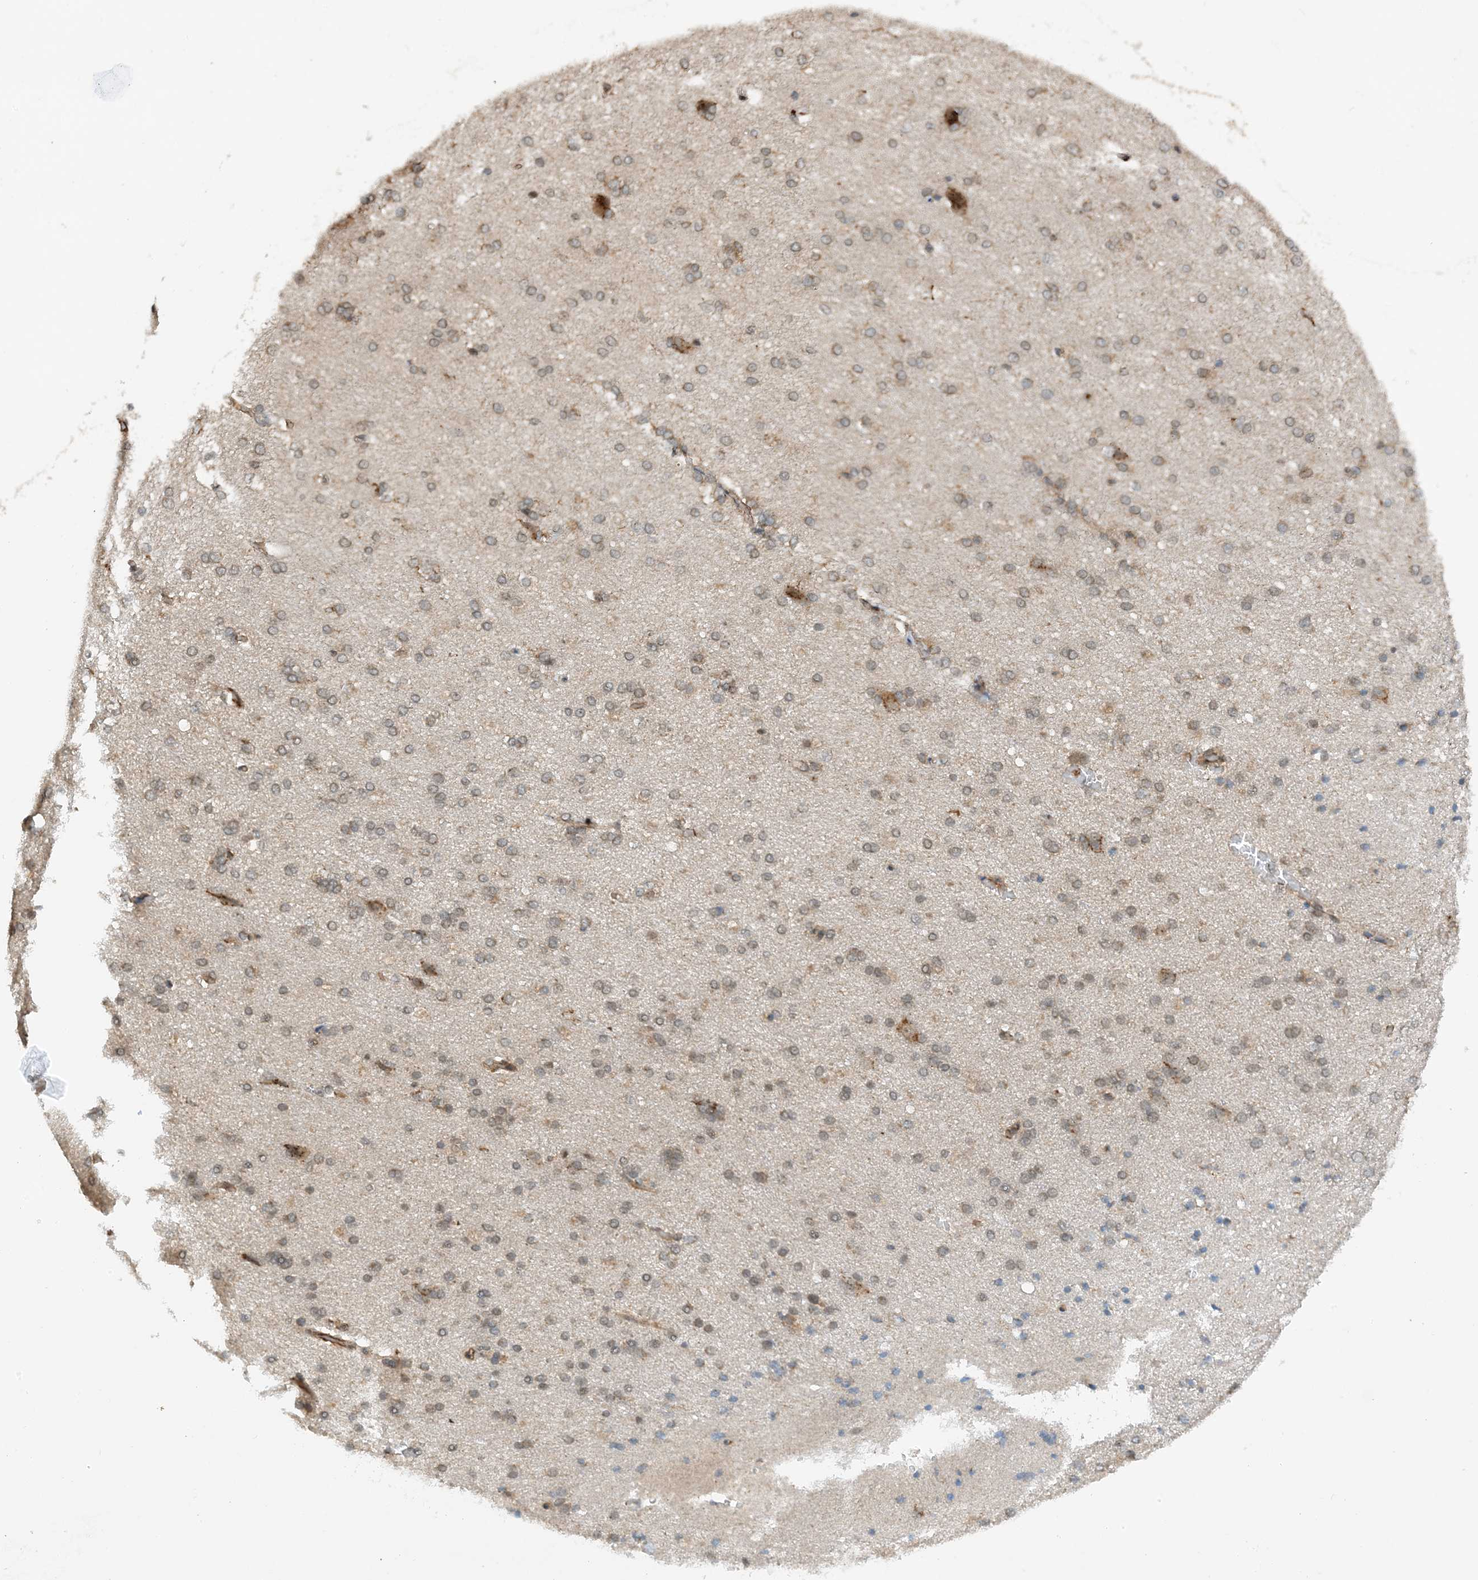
{"staining": {"intensity": "weak", "quantity": ">75%", "location": "cytoplasmic/membranous"}, "tissue": "cerebral cortex", "cell_type": "Endothelial cells", "image_type": "normal", "snomed": [{"axis": "morphology", "description": "Normal tissue, NOS"}, {"axis": "topography", "description": "Cerebral cortex"}], "caption": "Brown immunohistochemical staining in normal cerebral cortex shows weak cytoplasmic/membranous staining in about >75% of endothelial cells. The staining is performed using DAB (3,3'-diaminobenzidine) brown chromogen to label protein expression. The nuclei are counter-stained blue using hematoxylin.", "gene": "TATDN3", "patient": {"sex": "male", "age": 62}}